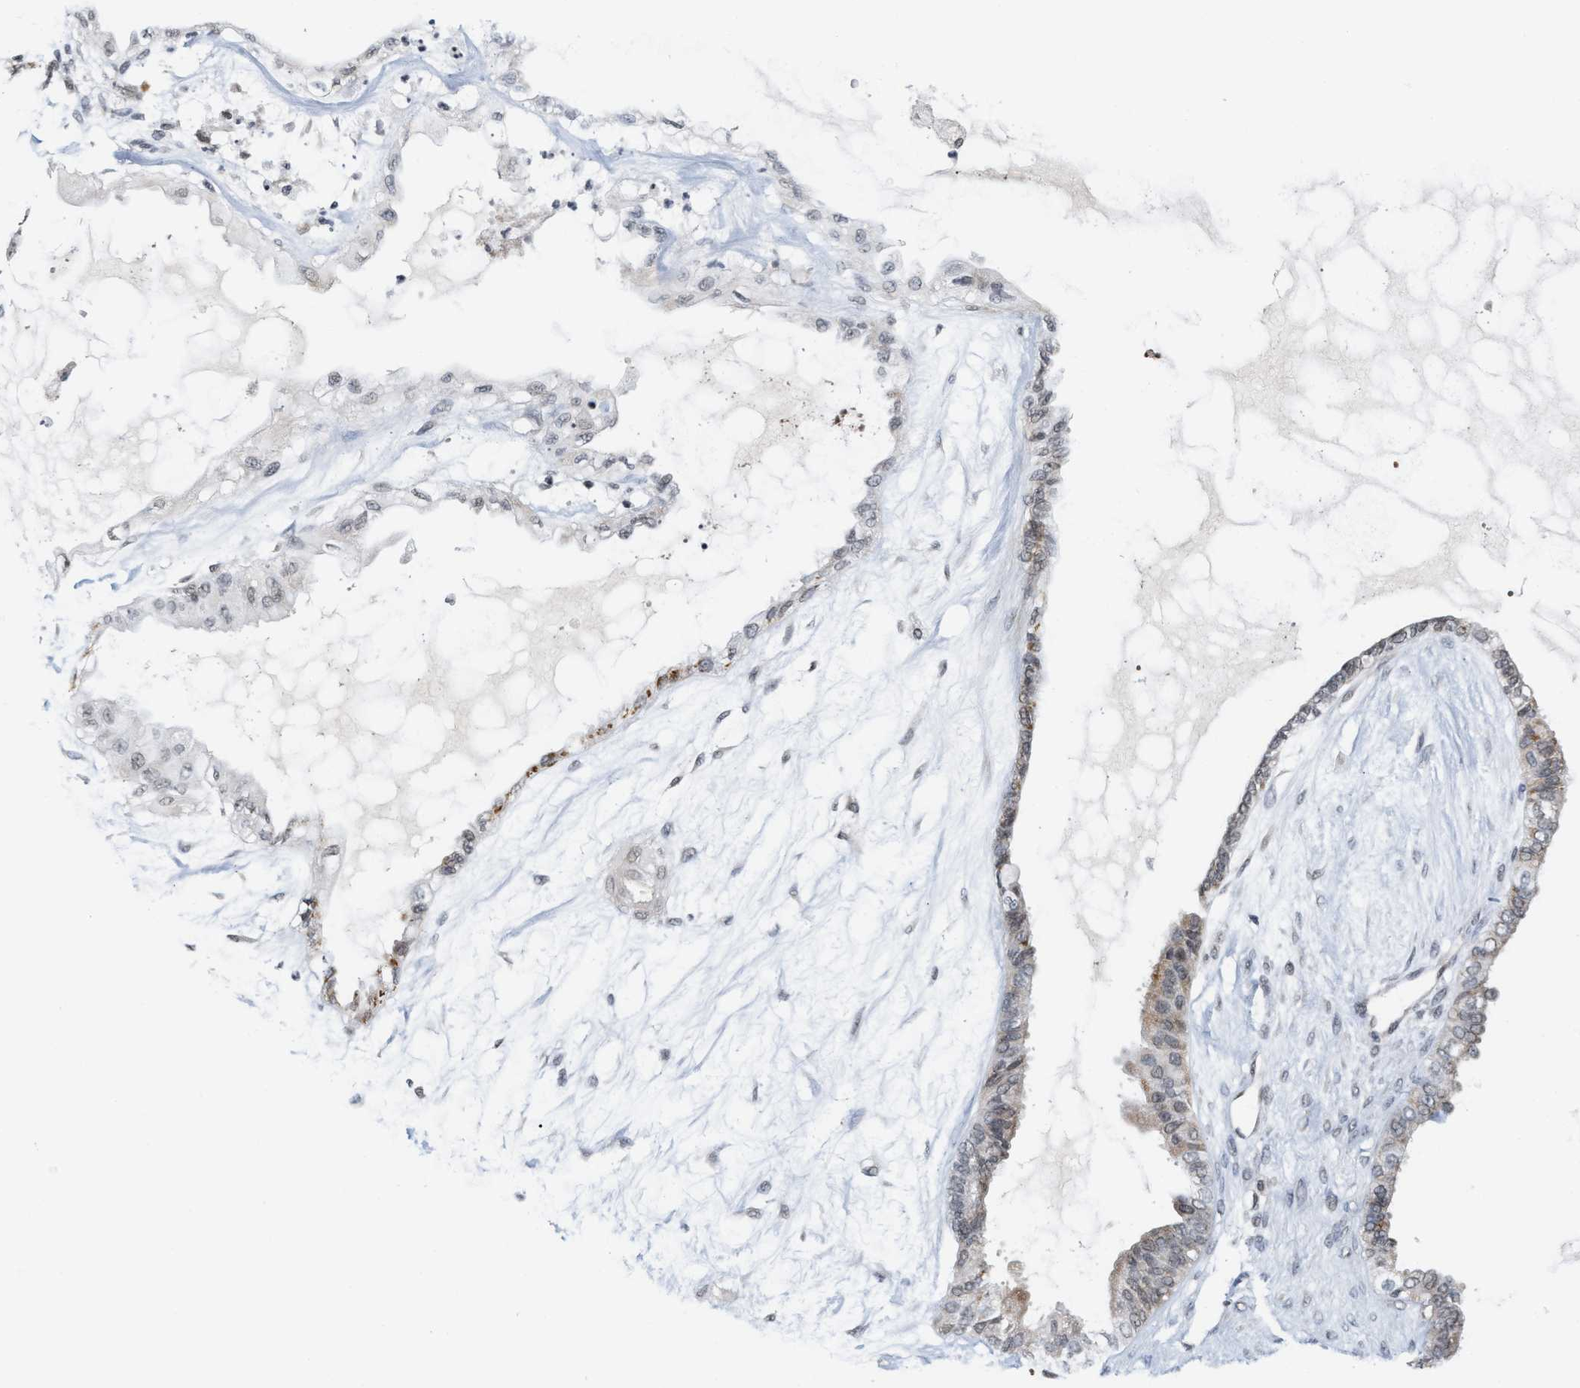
{"staining": {"intensity": "moderate", "quantity": "<25%", "location": "cytoplasmic/membranous"}, "tissue": "ovarian cancer", "cell_type": "Tumor cells", "image_type": "cancer", "snomed": [{"axis": "morphology", "description": "Carcinoma, NOS"}, {"axis": "morphology", "description": "Carcinoma, endometroid"}, {"axis": "topography", "description": "Ovary"}], "caption": "DAB immunohistochemical staining of human ovarian endometroid carcinoma exhibits moderate cytoplasmic/membranous protein positivity in about <25% of tumor cells. (IHC, brightfield microscopy, high magnification).", "gene": "ANKRD6", "patient": {"sex": "female", "age": 50}}